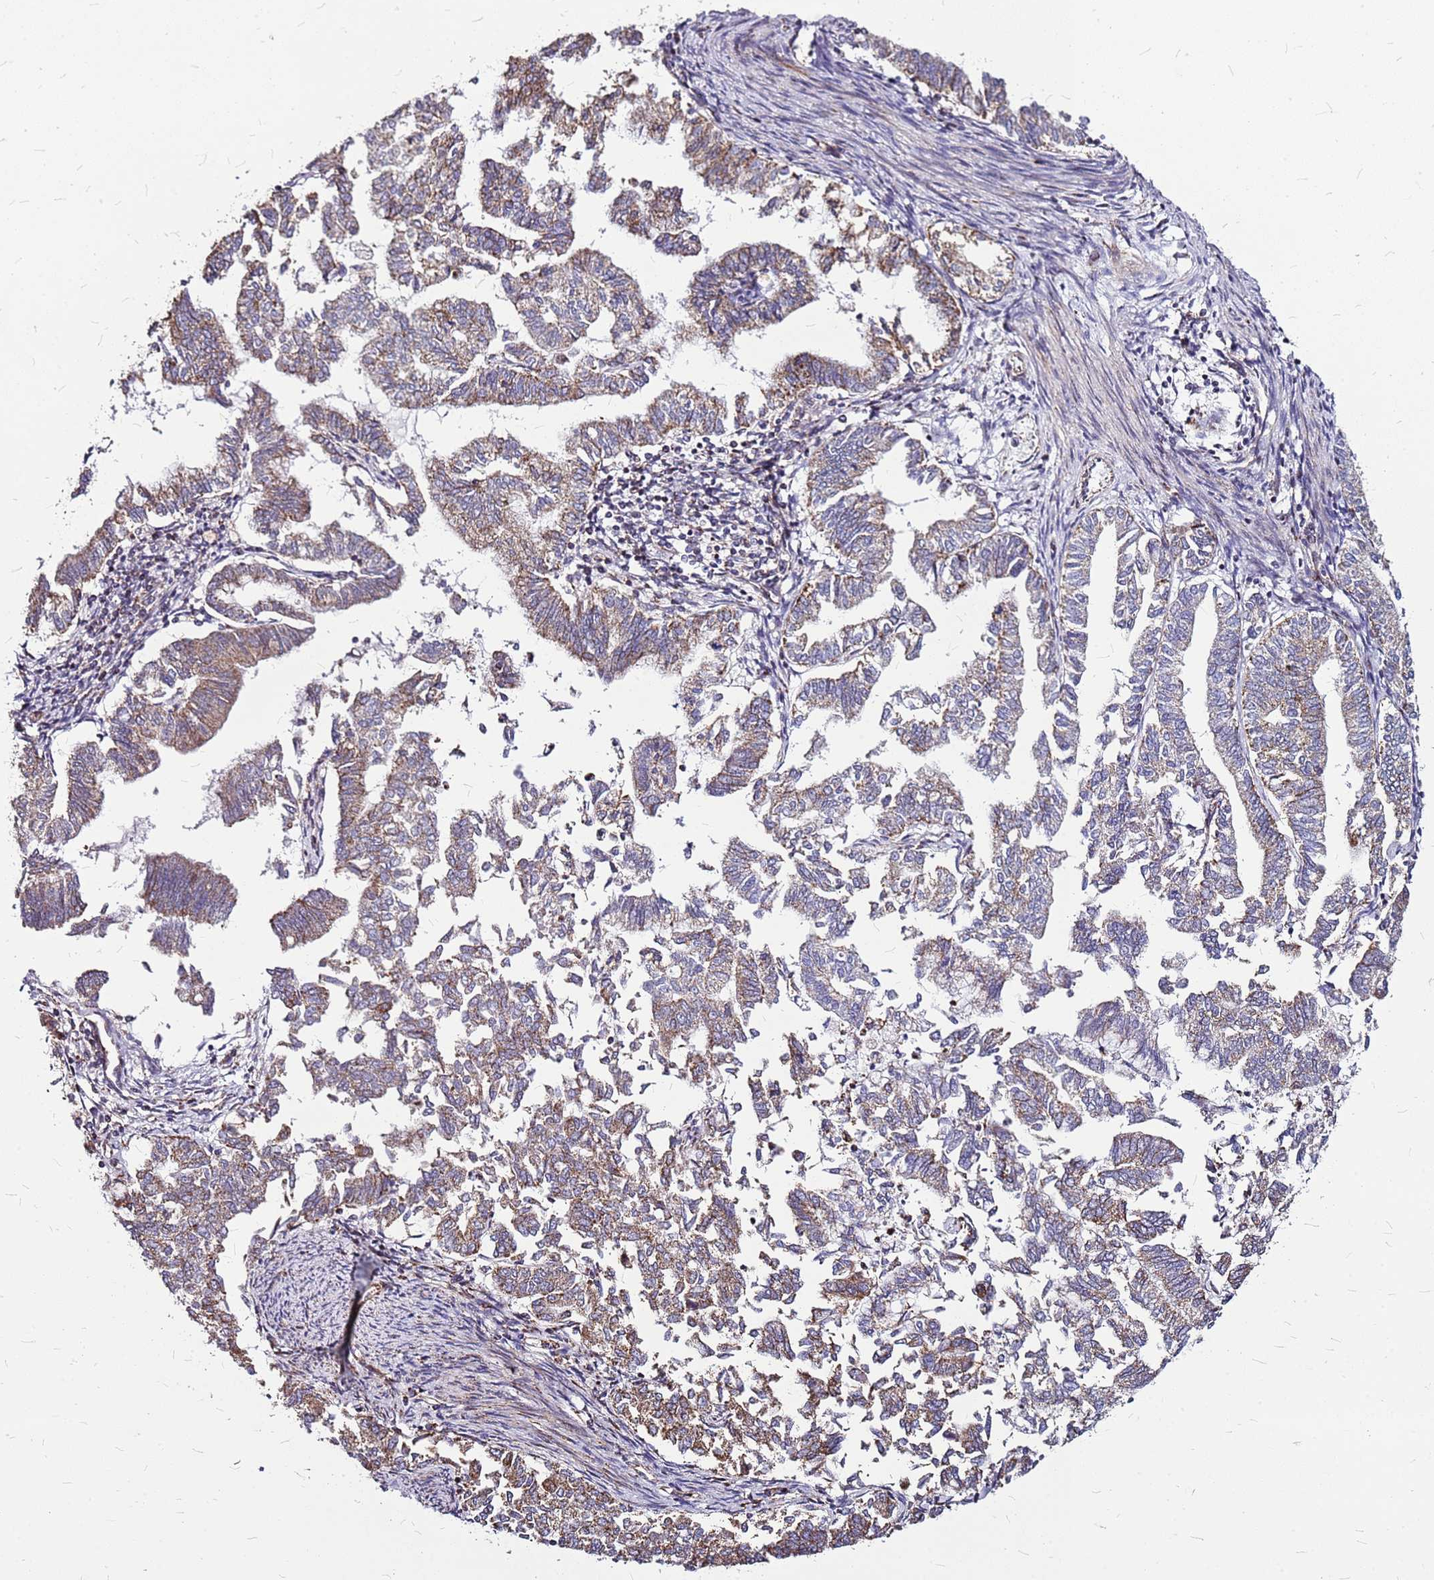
{"staining": {"intensity": "moderate", "quantity": "<25%", "location": "cytoplasmic/membranous"}, "tissue": "endometrial cancer", "cell_type": "Tumor cells", "image_type": "cancer", "snomed": [{"axis": "morphology", "description": "Adenocarcinoma, NOS"}, {"axis": "topography", "description": "Endometrium"}], "caption": "Endometrial cancer stained with a brown dye shows moderate cytoplasmic/membranous positive positivity in approximately <25% of tumor cells.", "gene": "OR51T1", "patient": {"sex": "female", "age": 79}}